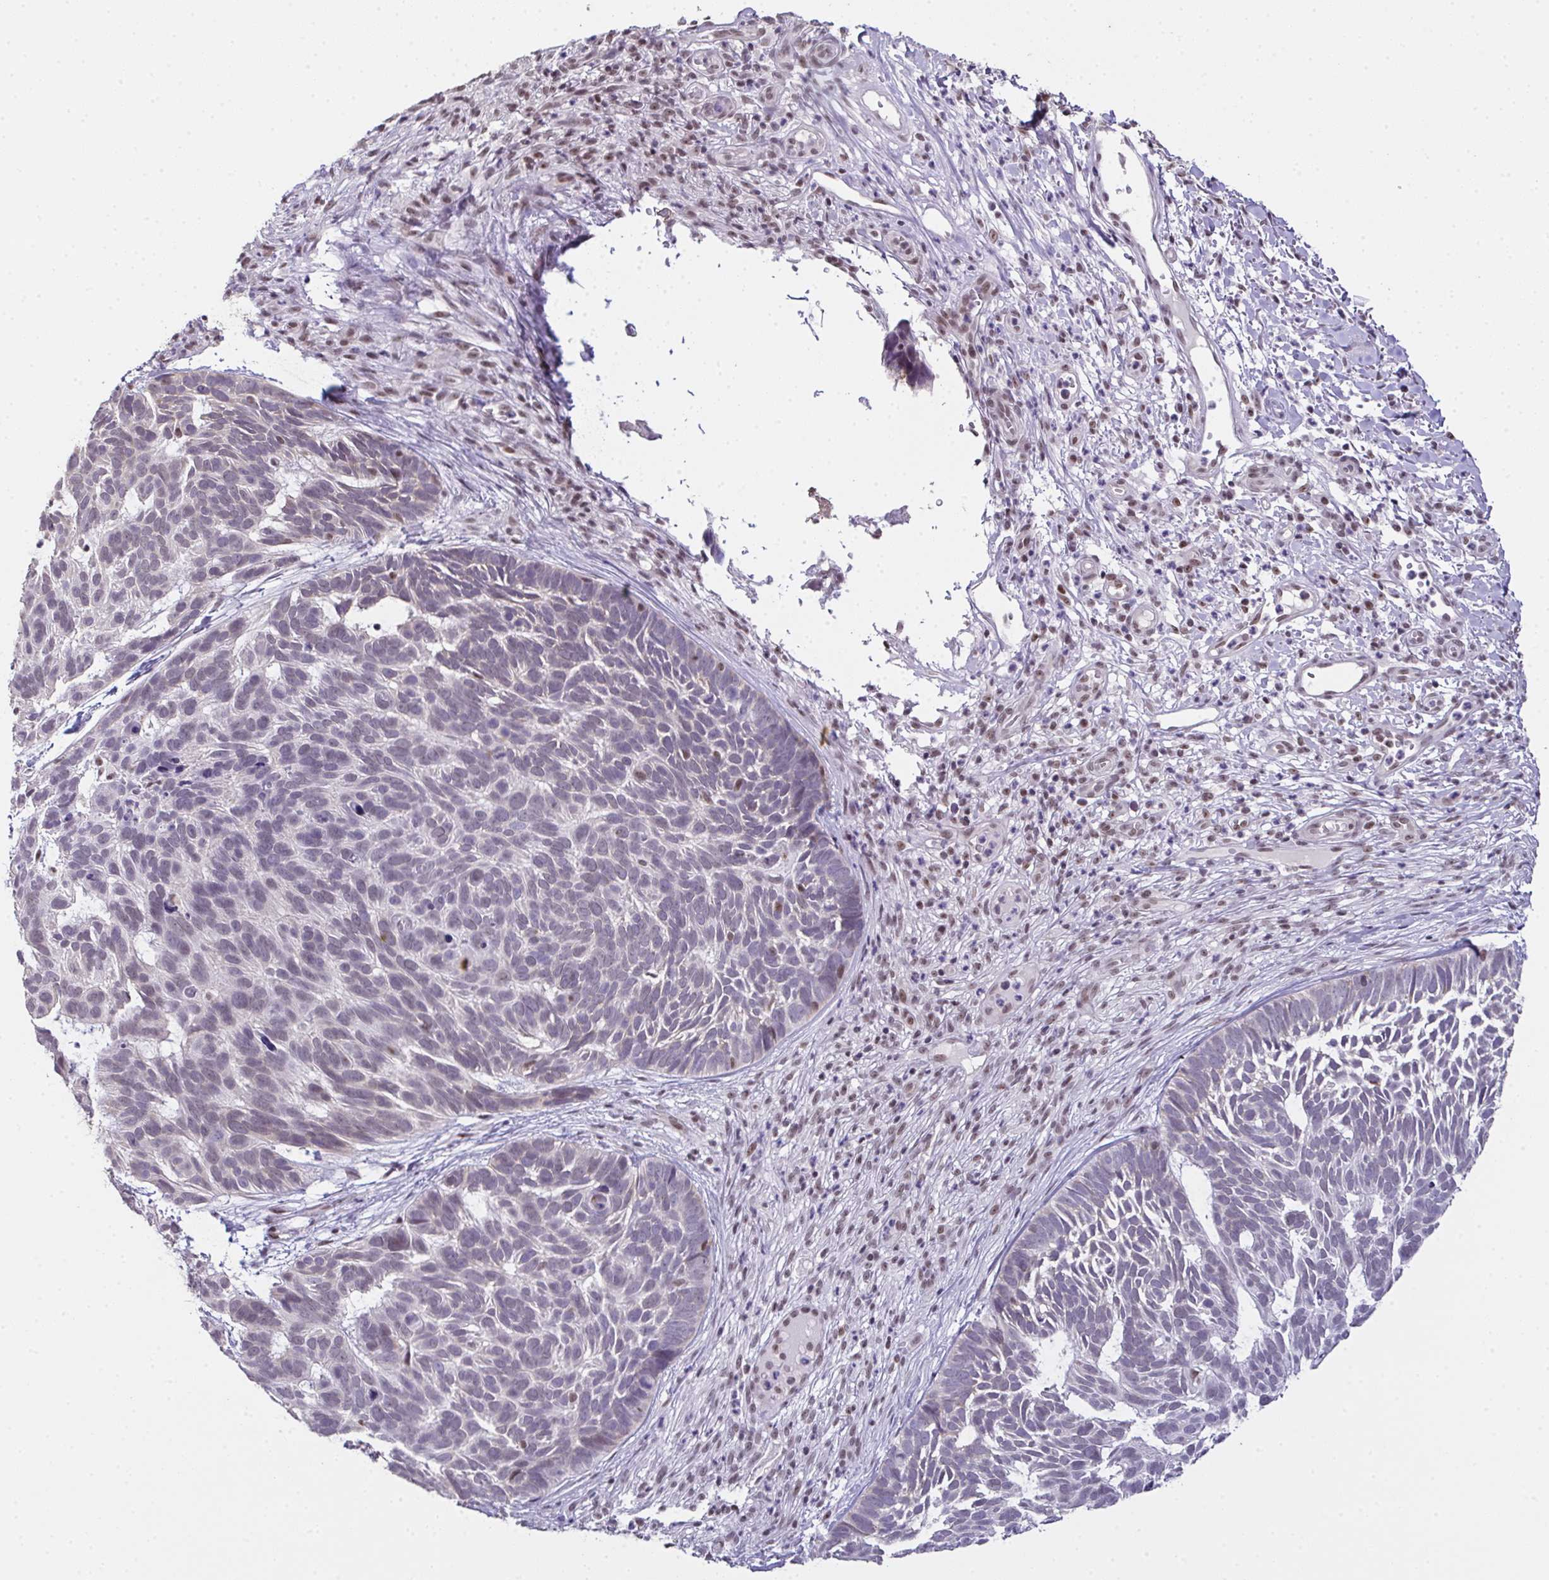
{"staining": {"intensity": "negative", "quantity": "none", "location": "none"}, "tissue": "skin cancer", "cell_type": "Tumor cells", "image_type": "cancer", "snomed": [{"axis": "morphology", "description": "Basal cell carcinoma"}, {"axis": "topography", "description": "Skin"}], "caption": "Immunohistochemical staining of human skin basal cell carcinoma displays no significant expression in tumor cells.", "gene": "ZNF800", "patient": {"sex": "male", "age": 78}}